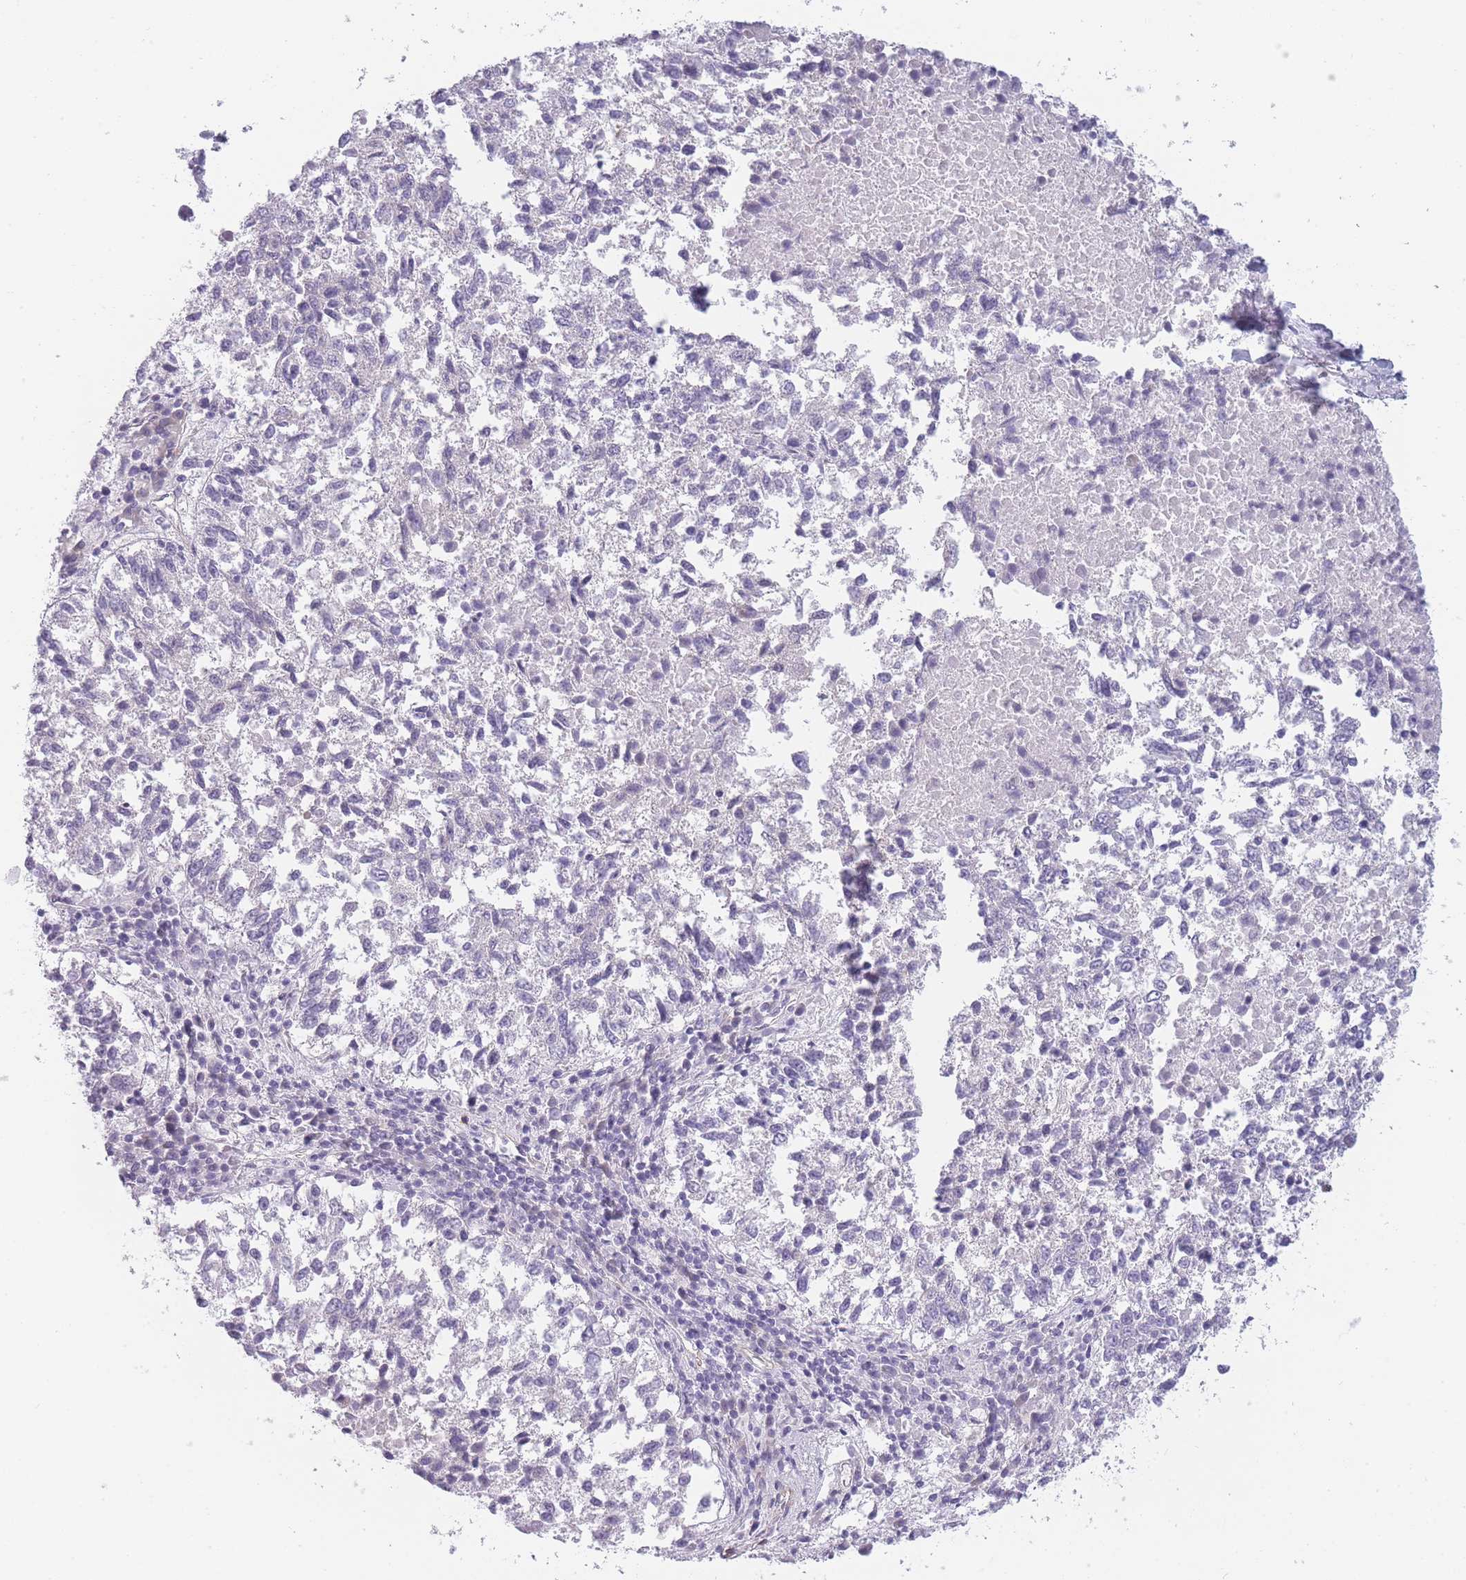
{"staining": {"intensity": "negative", "quantity": "none", "location": "none"}, "tissue": "lung cancer", "cell_type": "Tumor cells", "image_type": "cancer", "snomed": [{"axis": "morphology", "description": "Squamous cell carcinoma, NOS"}, {"axis": "topography", "description": "Lung"}], "caption": "Protein analysis of lung cancer (squamous cell carcinoma) shows no significant expression in tumor cells.", "gene": "OR6B3", "patient": {"sex": "male", "age": 73}}